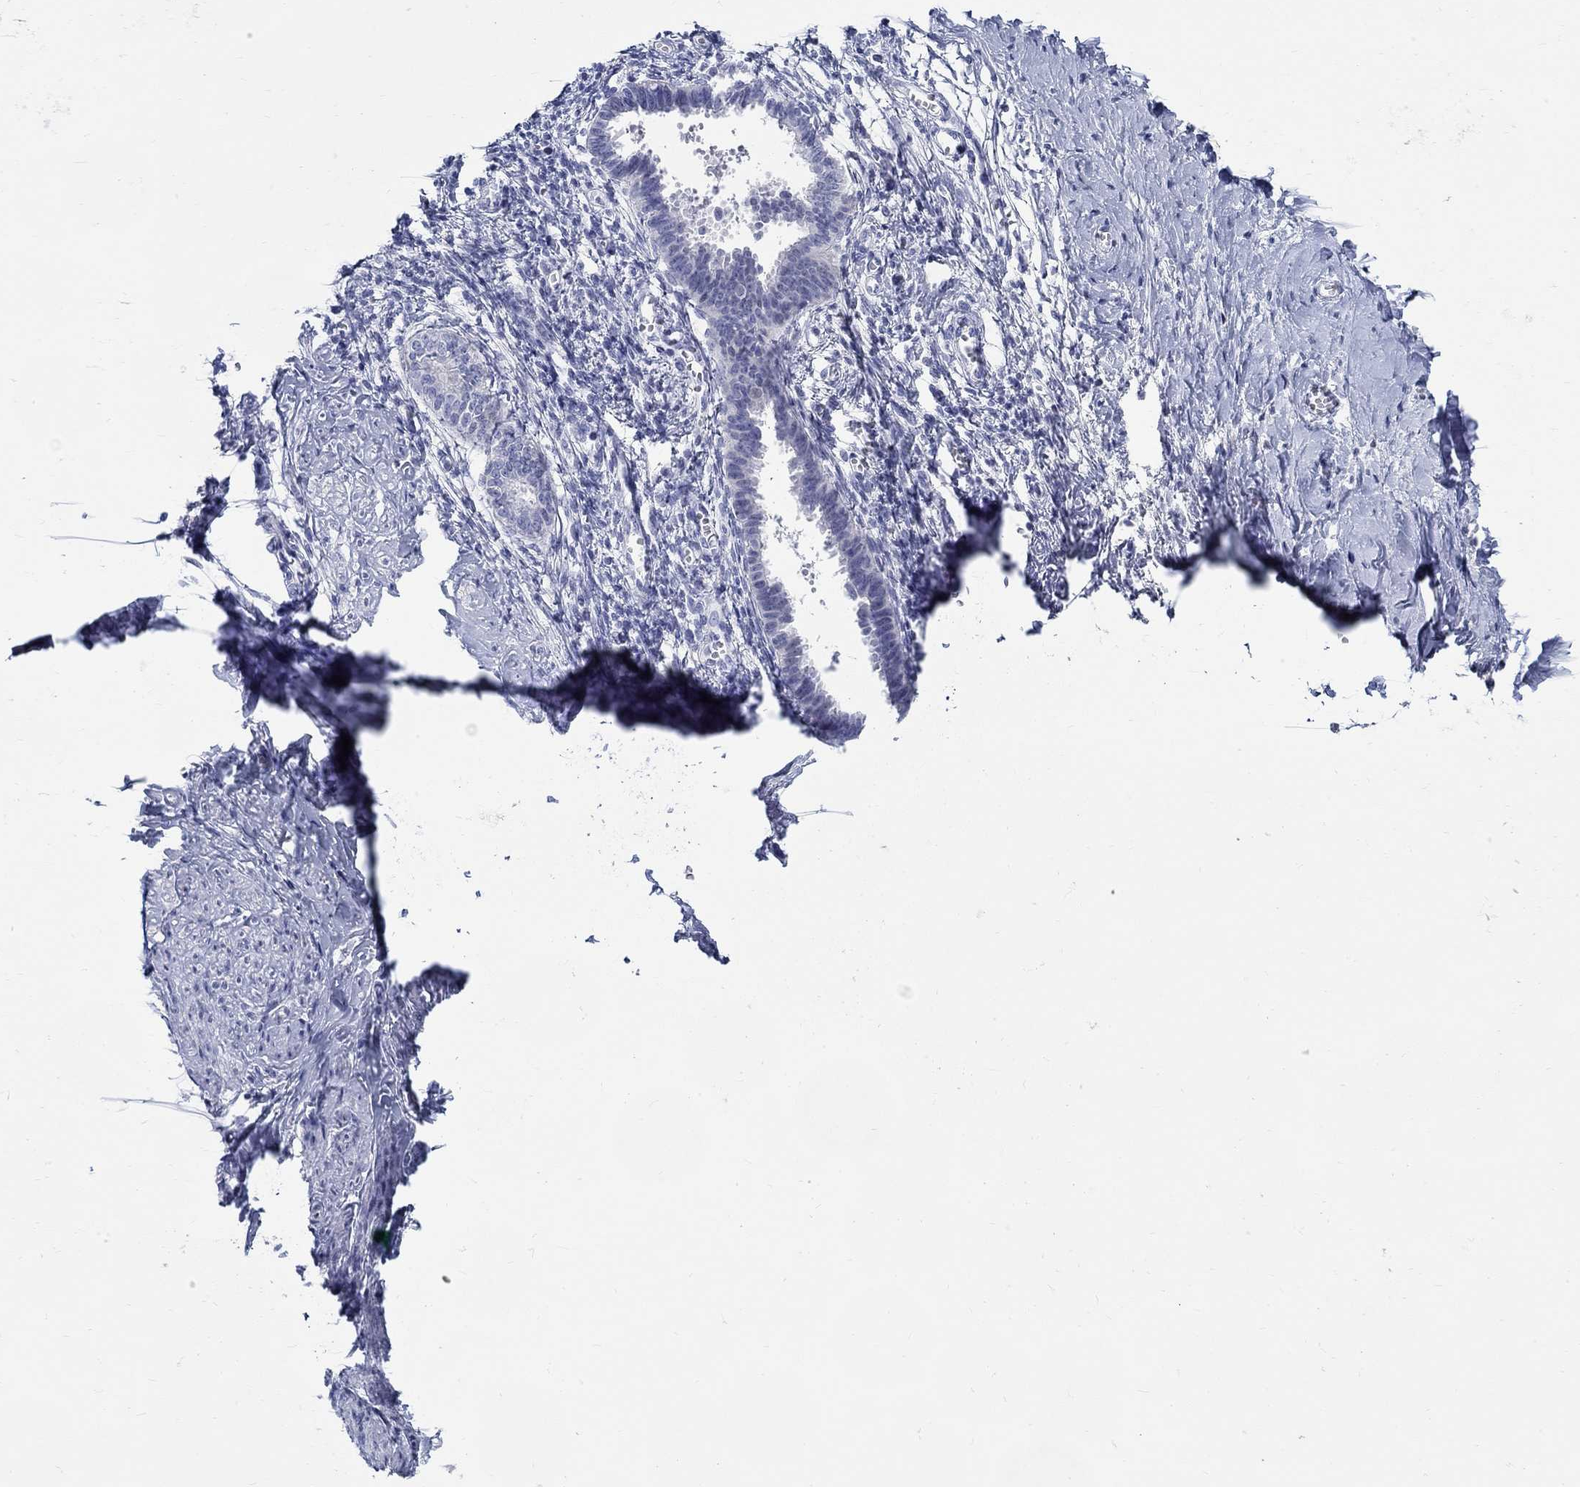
{"staining": {"intensity": "negative", "quantity": "none", "location": "none"}, "tissue": "endometrium", "cell_type": "Cells in endometrial stroma", "image_type": "normal", "snomed": [{"axis": "morphology", "description": "Normal tissue, NOS"}, {"axis": "topography", "description": "Cervix"}, {"axis": "topography", "description": "Endometrium"}], "caption": "Immunohistochemistry (IHC) image of normal endometrium stained for a protein (brown), which displays no expression in cells in endometrial stroma. (Brightfield microscopy of DAB immunohistochemistry (IHC) at high magnification).", "gene": "CRYGS", "patient": {"sex": "female", "age": 37}}